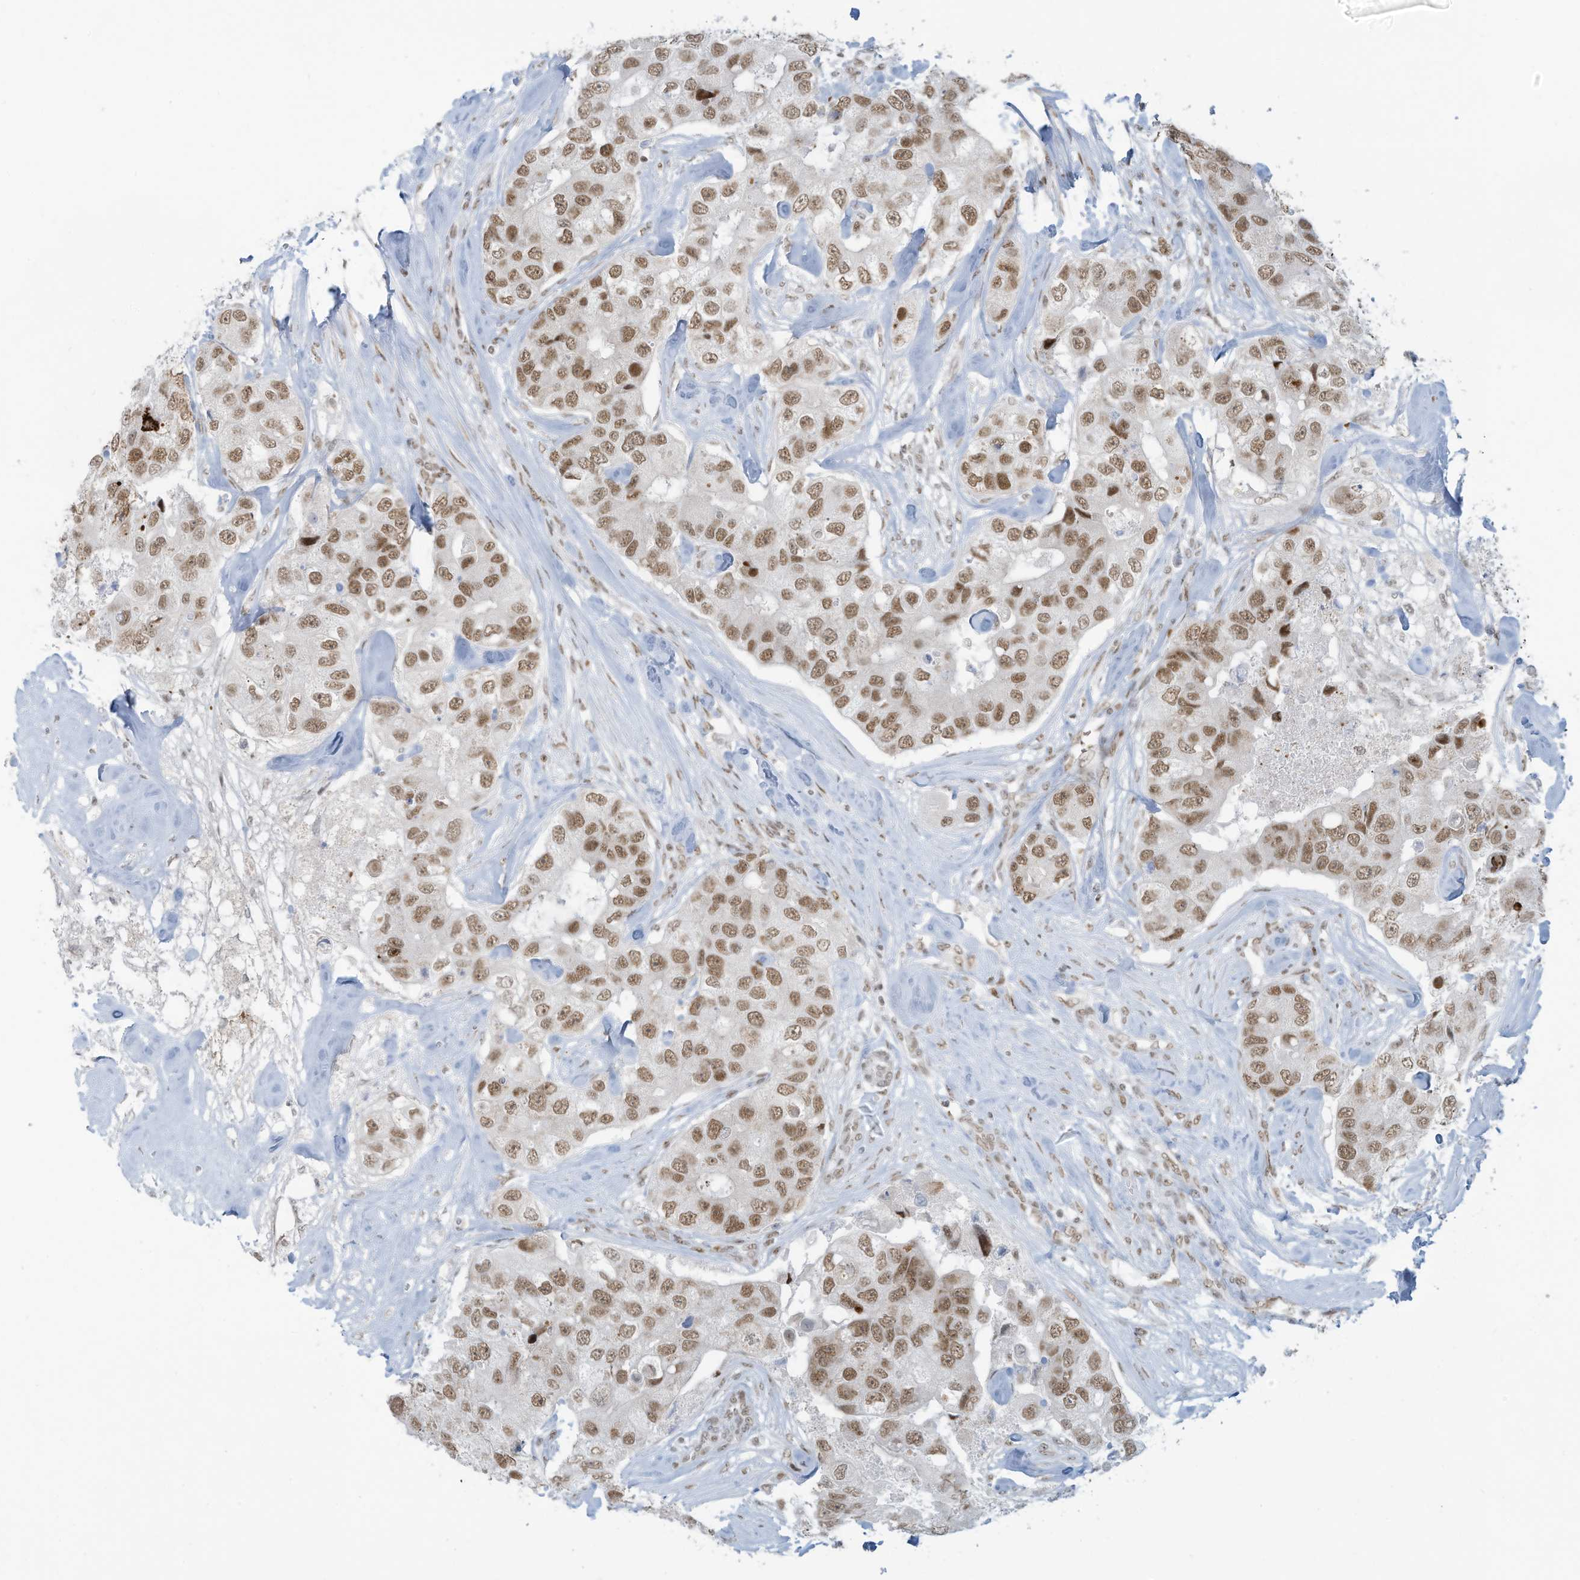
{"staining": {"intensity": "moderate", "quantity": ">75%", "location": "nuclear"}, "tissue": "breast cancer", "cell_type": "Tumor cells", "image_type": "cancer", "snomed": [{"axis": "morphology", "description": "Duct carcinoma"}, {"axis": "topography", "description": "Breast"}], "caption": "High-magnification brightfield microscopy of intraductal carcinoma (breast) stained with DAB (3,3'-diaminobenzidine) (brown) and counterstained with hematoxylin (blue). tumor cells exhibit moderate nuclear expression is appreciated in approximately>75% of cells.", "gene": "ECT2L", "patient": {"sex": "female", "age": 62}}